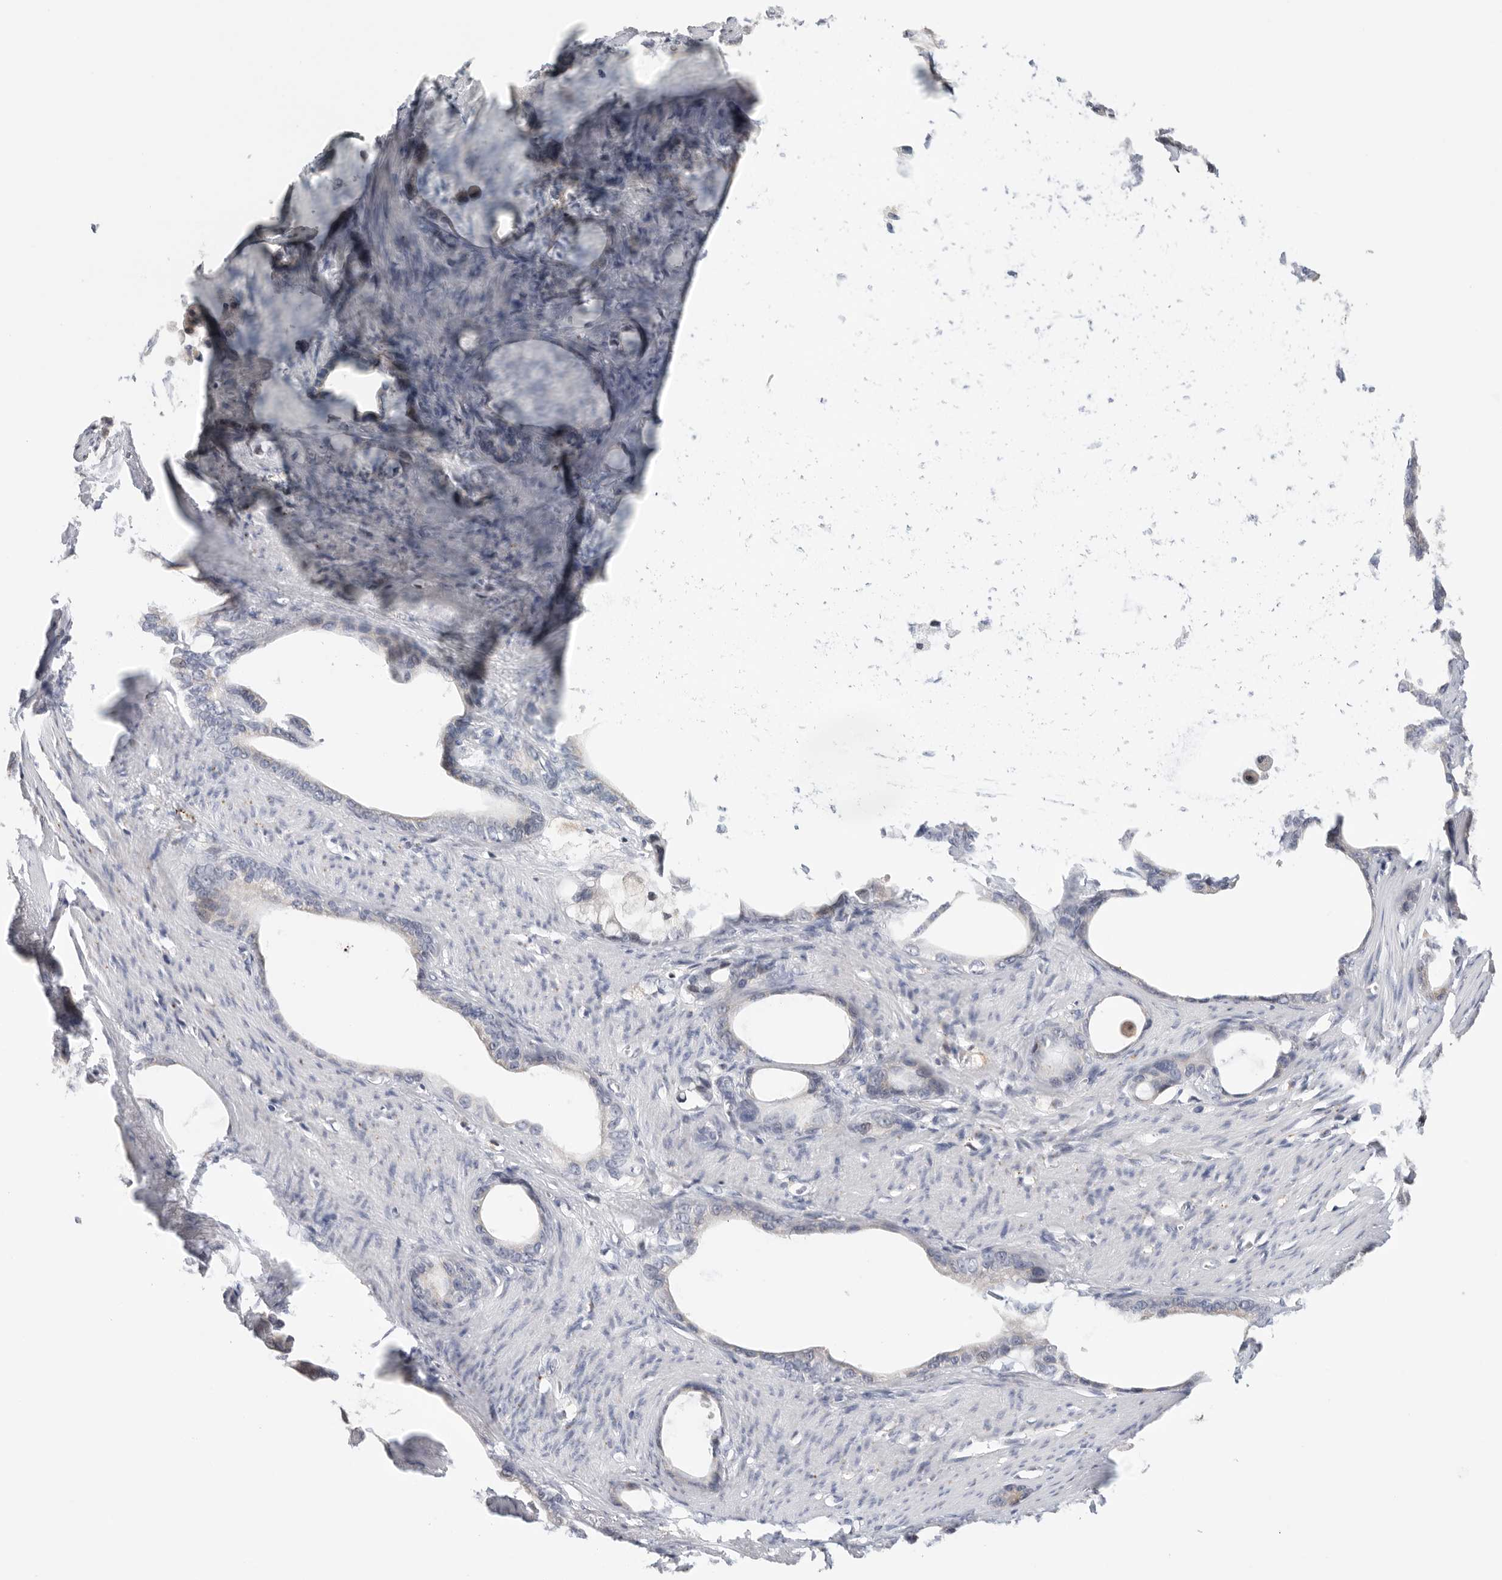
{"staining": {"intensity": "negative", "quantity": "none", "location": "none"}, "tissue": "stomach cancer", "cell_type": "Tumor cells", "image_type": "cancer", "snomed": [{"axis": "morphology", "description": "Adenocarcinoma, NOS"}, {"axis": "topography", "description": "Stomach"}], "caption": "The immunohistochemistry image has no significant staining in tumor cells of adenocarcinoma (stomach) tissue.", "gene": "GGH", "patient": {"sex": "female", "age": 75}}